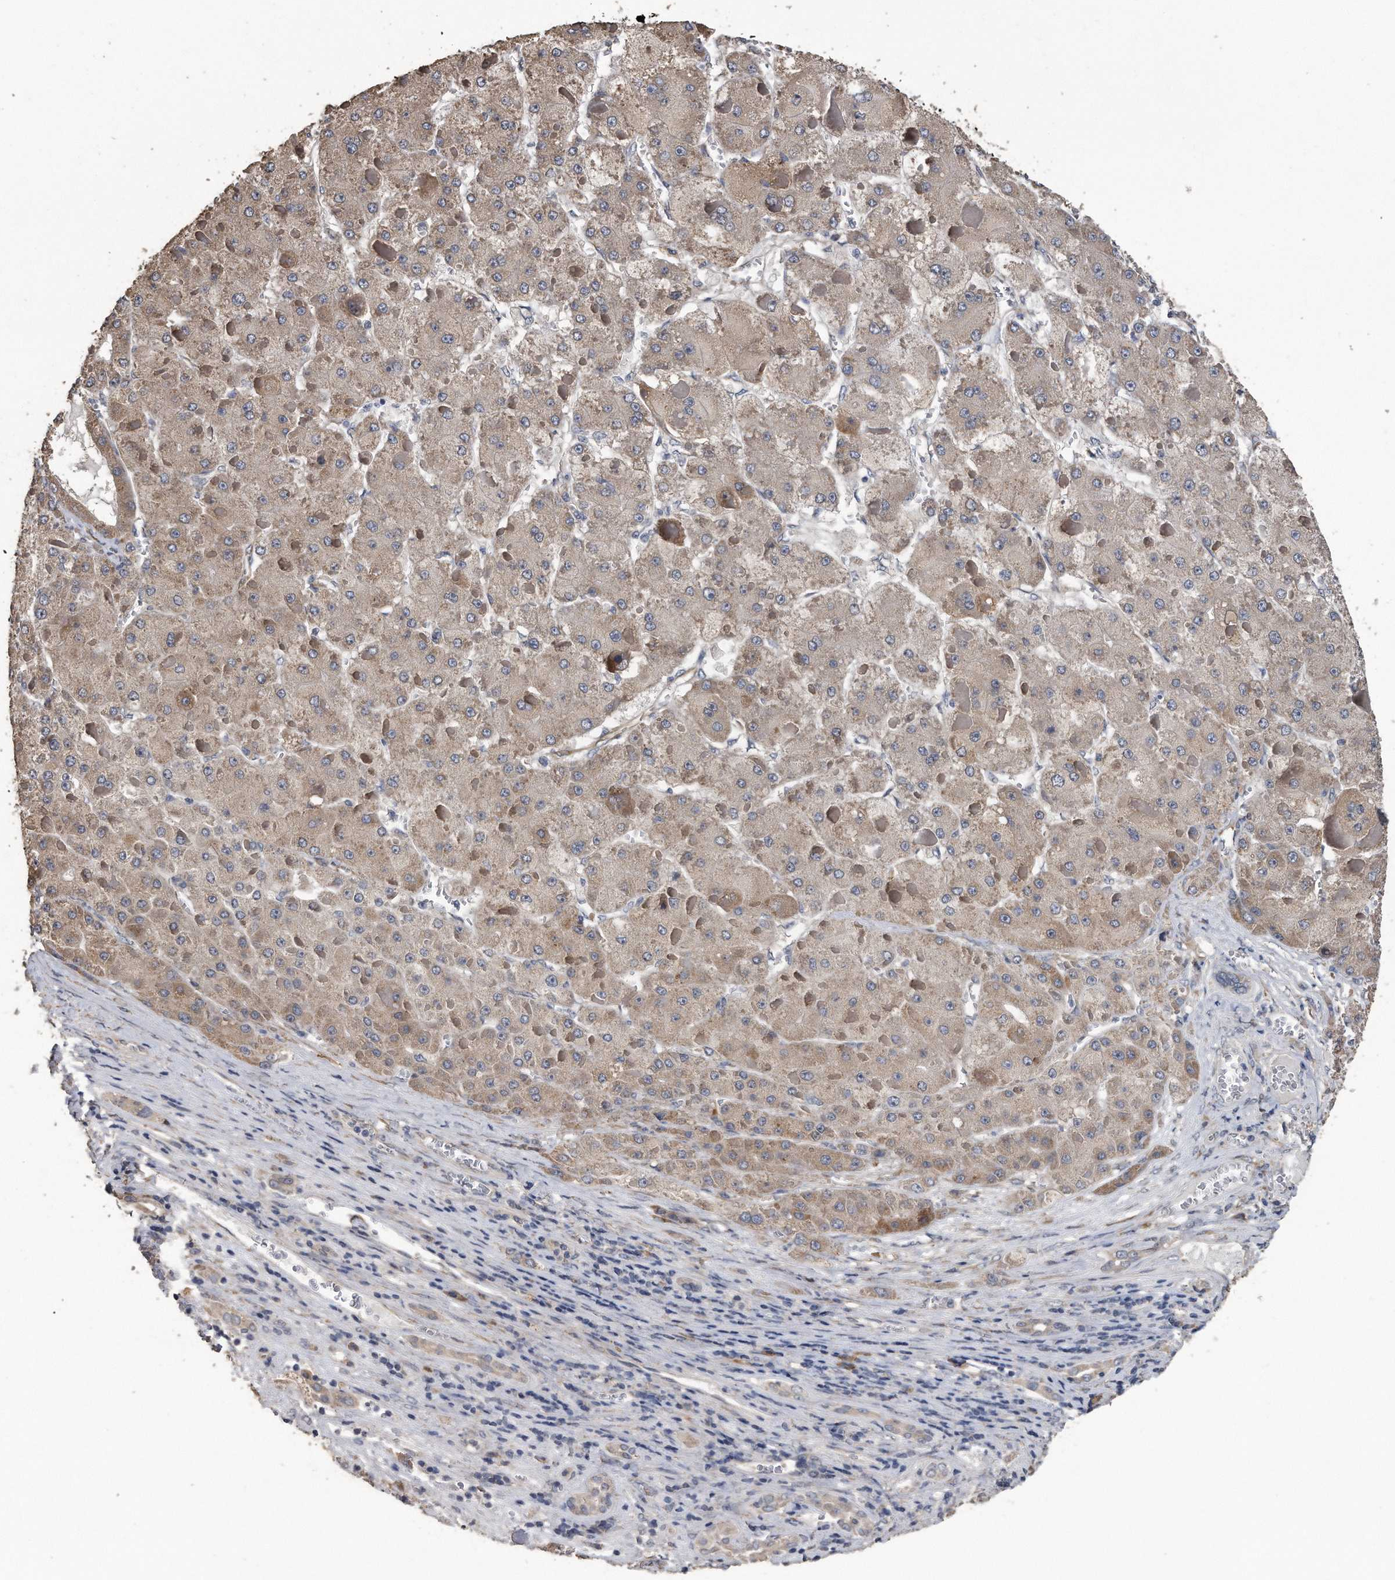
{"staining": {"intensity": "weak", "quantity": "25%-75%", "location": "cytoplasmic/membranous"}, "tissue": "liver cancer", "cell_type": "Tumor cells", "image_type": "cancer", "snomed": [{"axis": "morphology", "description": "Carcinoma, Hepatocellular, NOS"}, {"axis": "topography", "description": "Liver"}], "caption": "Immunohistochemistry (IHC) staining of liver hepatocellular carcinoma, which demonstrates low levels of weak cytoplasmic/membranous positivity in approximately 25%-75% of tumor cells indicating weak cytoplasmic/membranous protein staining. The staining was performed using DAB (brown) for protein detection and nuclei were counterstained in hematoxylin (blue).", "gene": "PCLO", "patient": {"sex": "female", "age": 73}}